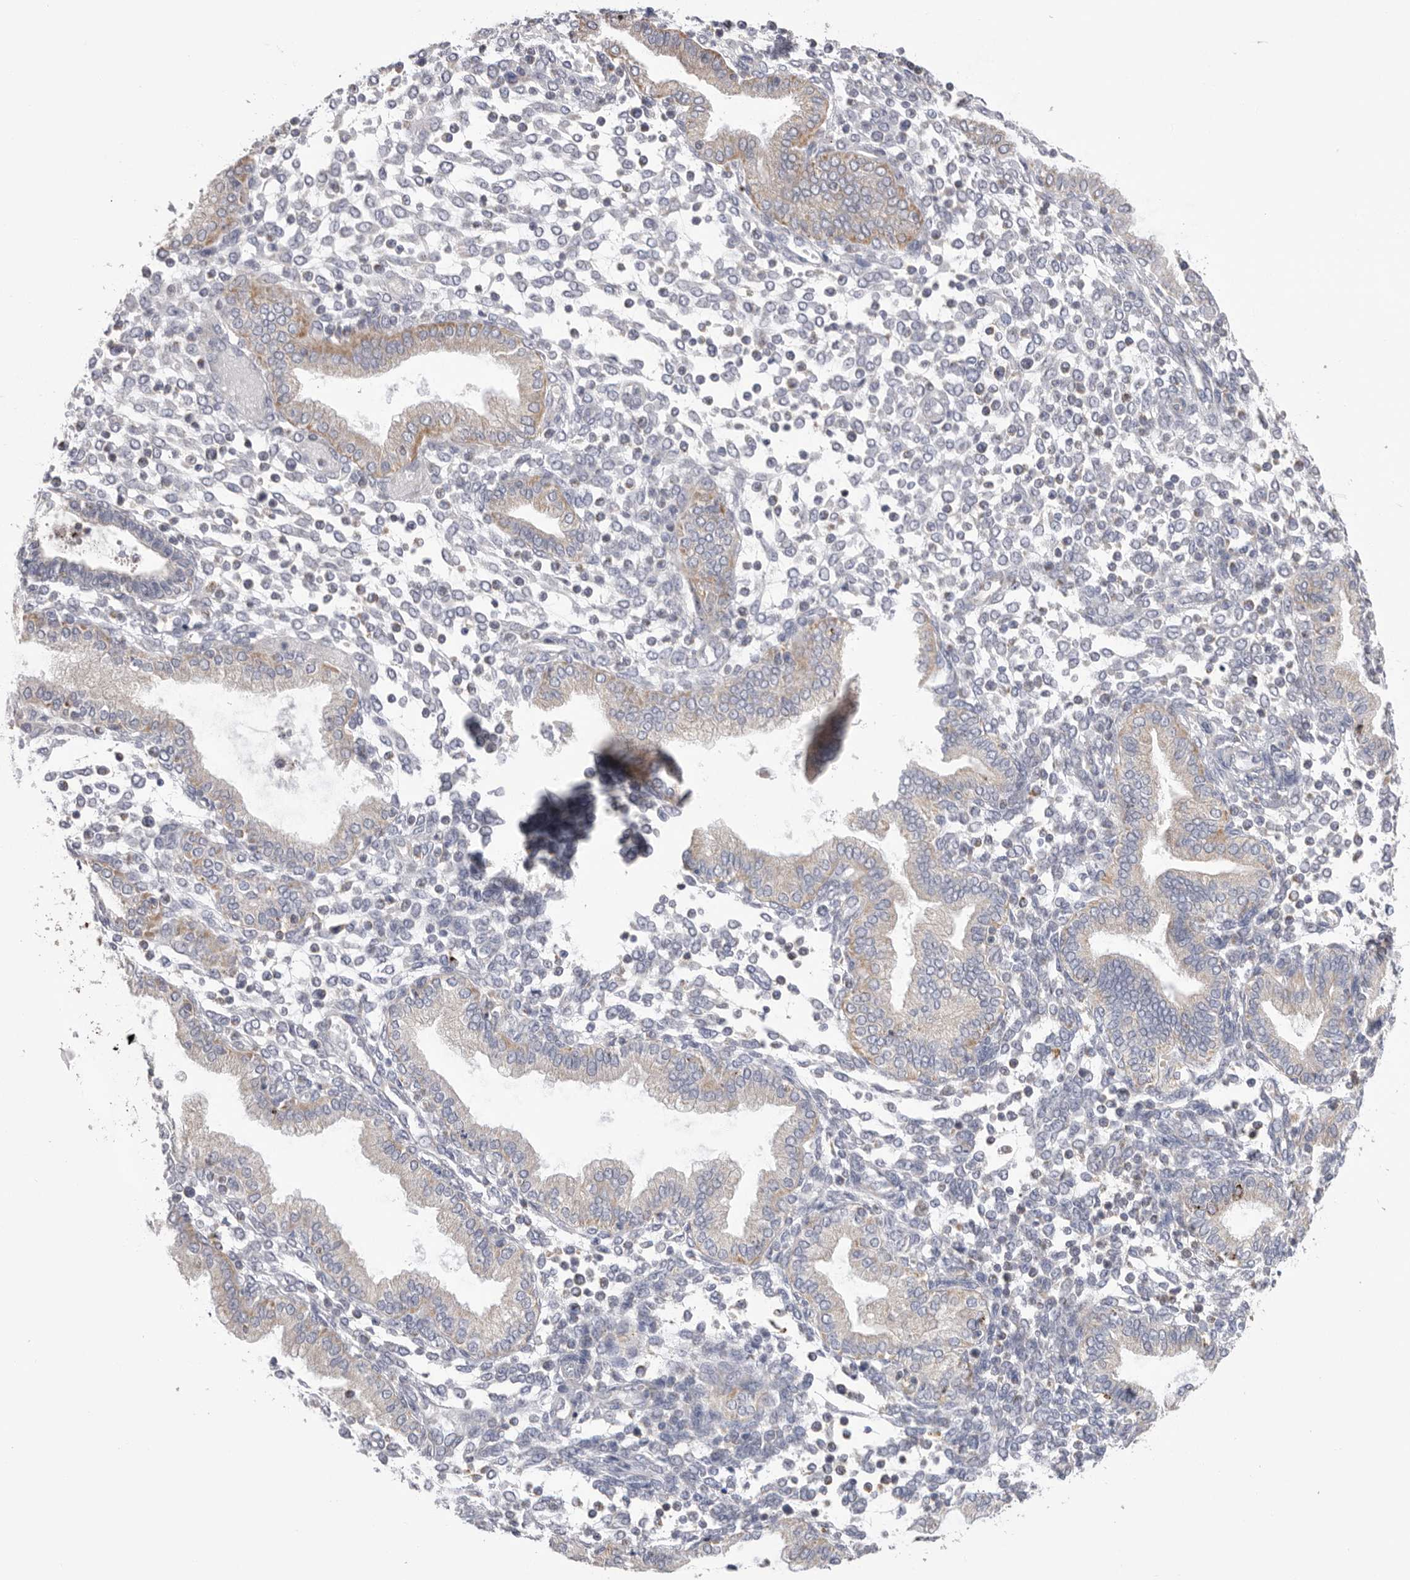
{"staining": {"intensity": "negative", "quantity": "none", "location": "none"}, "tissue": "endometrium", "cell_type": "Cells in endometrial stroma", "image_type": "normal", "snomed": [{"axis": "morphology", "description": "Normal tissue, NOS"}, {"axis": "topography", "description": "Endometrium"}], "caption": "Cells in endometrial stroma are negative for protein expression in unremarkable human endometrium. Nuclei are stained in blue.", "gene": "VDAC3", "patient": {"sex": "female", "age": 53}}